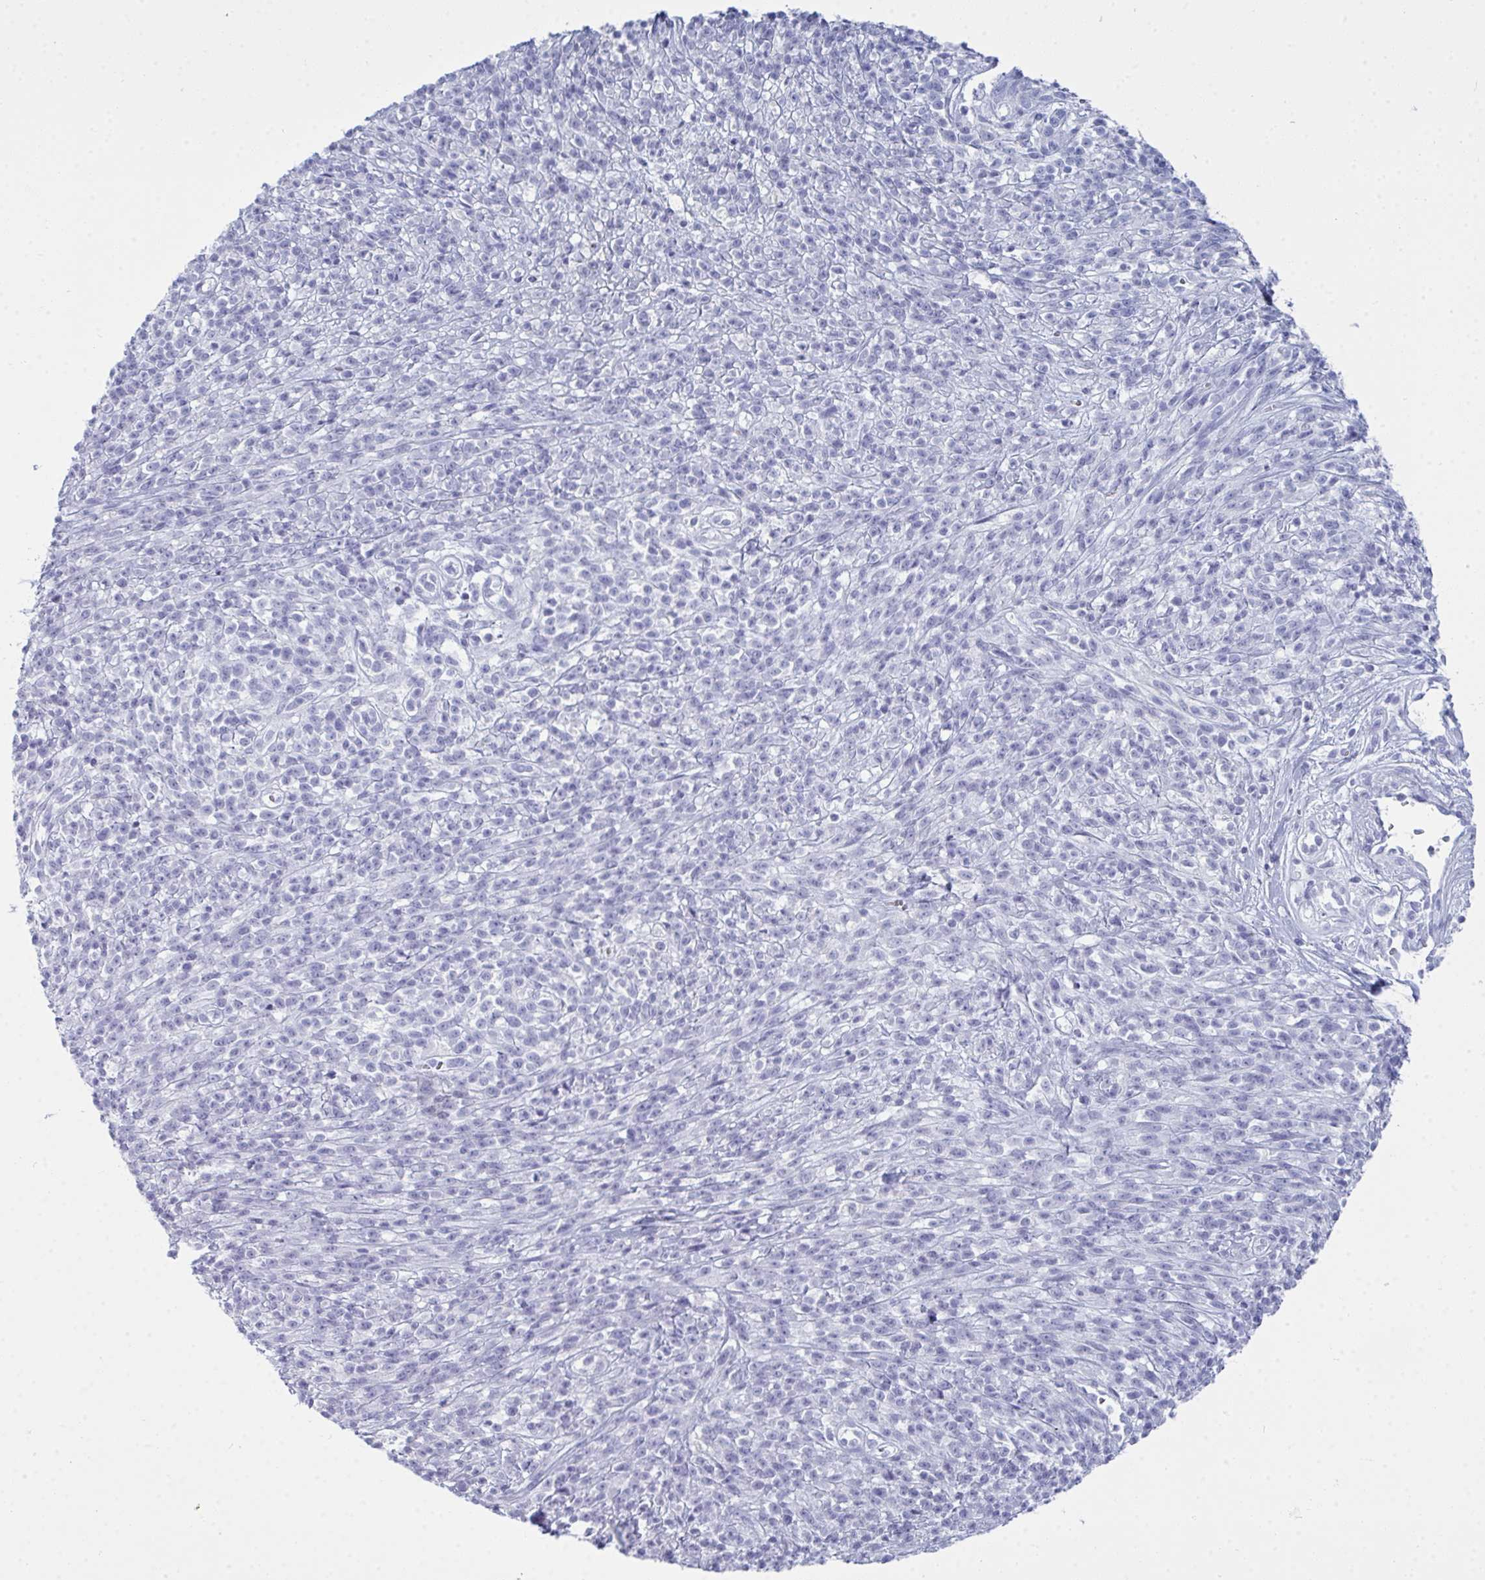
{"staining": {"intensity": "negative", "quantity": "none", "location": "none"}, "tissue": "melanoma", "cell_type": "Tumor cells", "image_type": "cancer", "snomed": [{"axis": "morphology", "description": "Malignant melanoma, NOS"}, {"axis": "topography", "description": "Skin"}, {"axis": "topography", "description": "Skin of trunk"}], "caption": "Malignant melanoma was stained to show a protein in brown. There is no significant positivity in tumor cells.", "gene": "SERPINB10", "patient": {"sex": "male", "age": 74}}